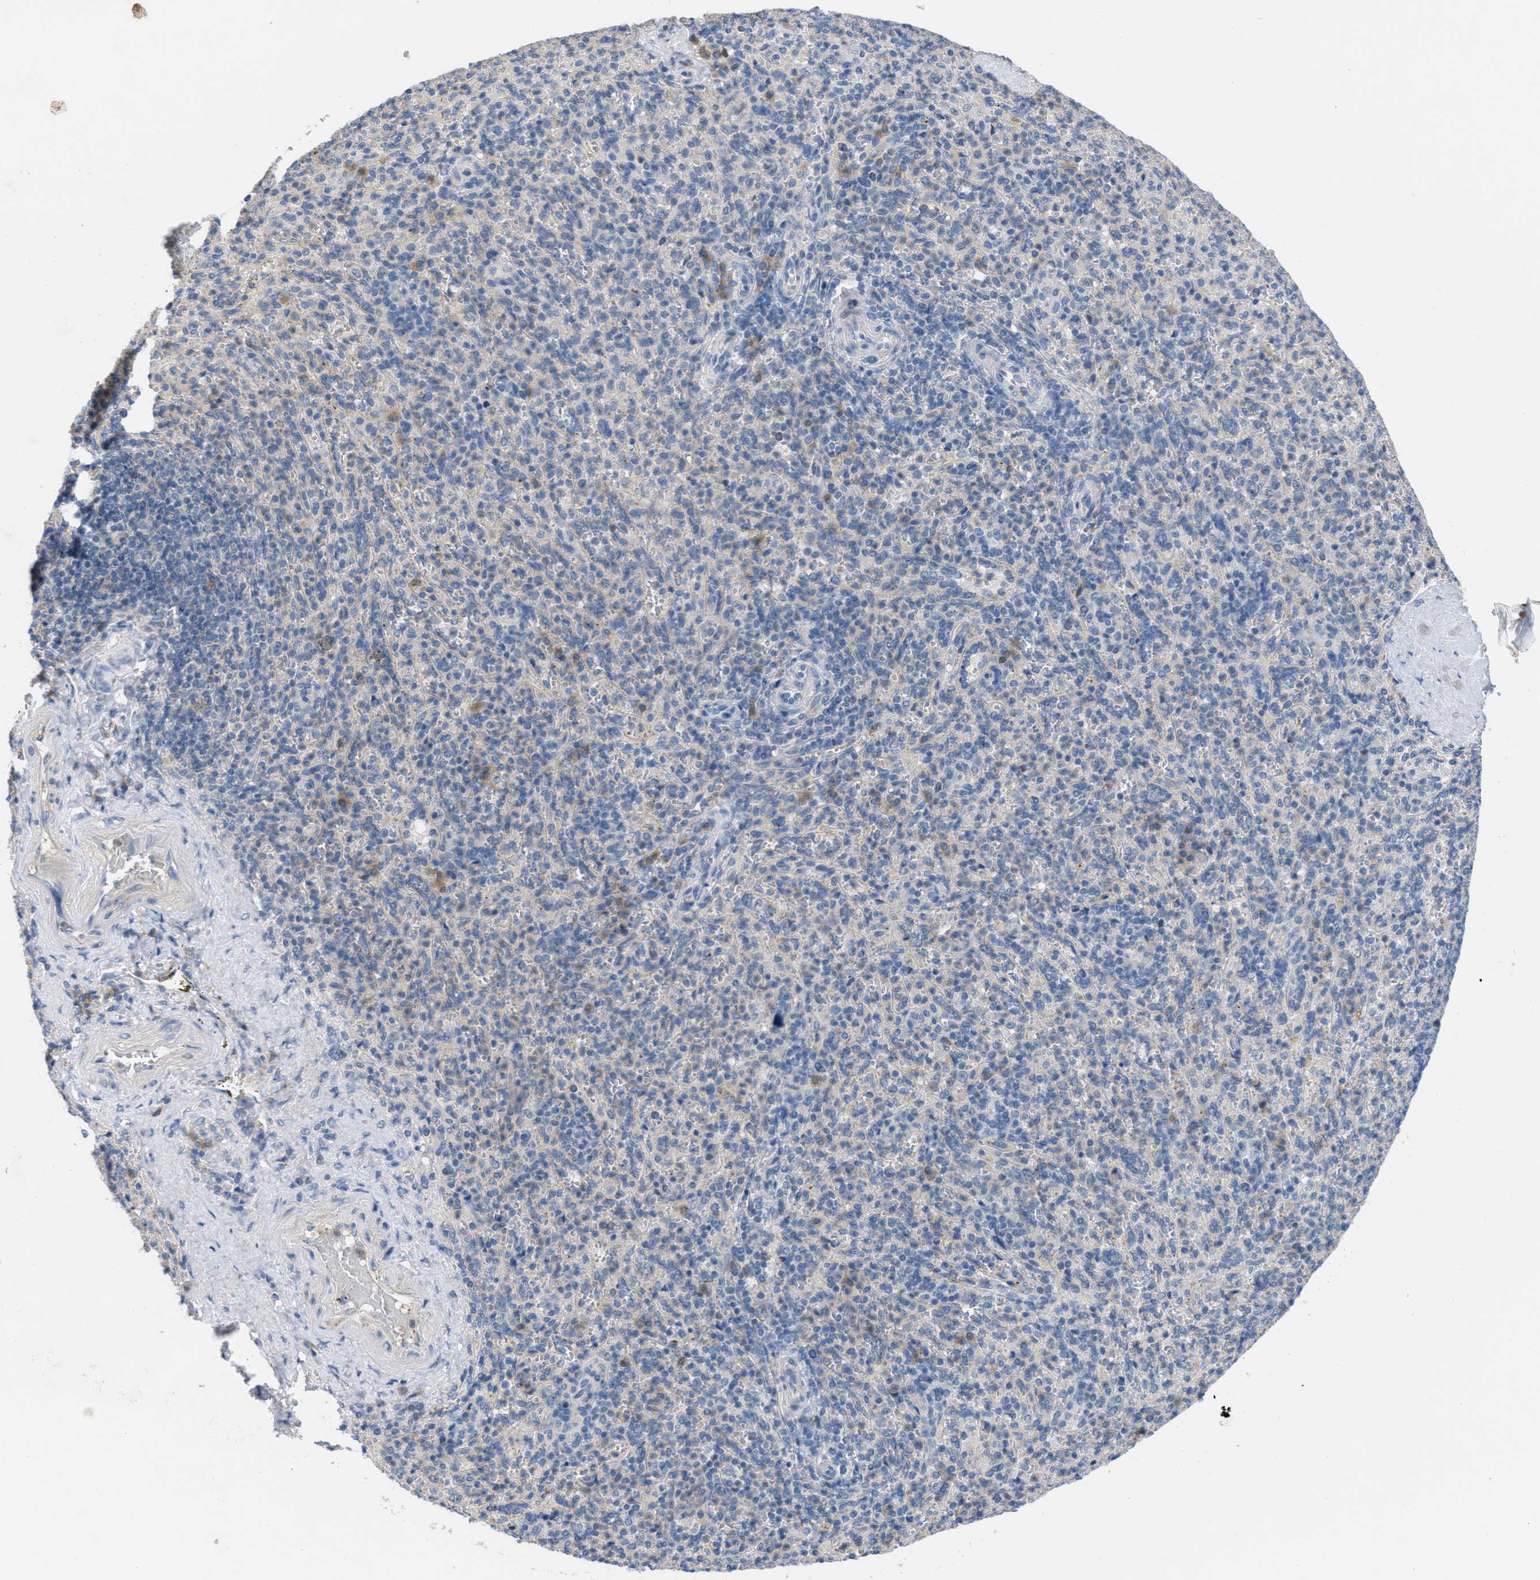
{"staining": {"intensity": "negative", "quantity": "none", "location": "none"}, "tissue": "spleen", "cell_type": "Cells in red pulp", "image_type": "normal", "snomed": [{"axis": "morphology", "description": "Normal tissue, NOS"}, {"axis": "topography", "description": "Spleen"}], "caption": "DAB immunohistochemical staining of unremarkable human spleen demonstrates no significant staining in cells in red pulp.", "gene": "UBA5", "patient": {"sex": "male", "age": 36}}